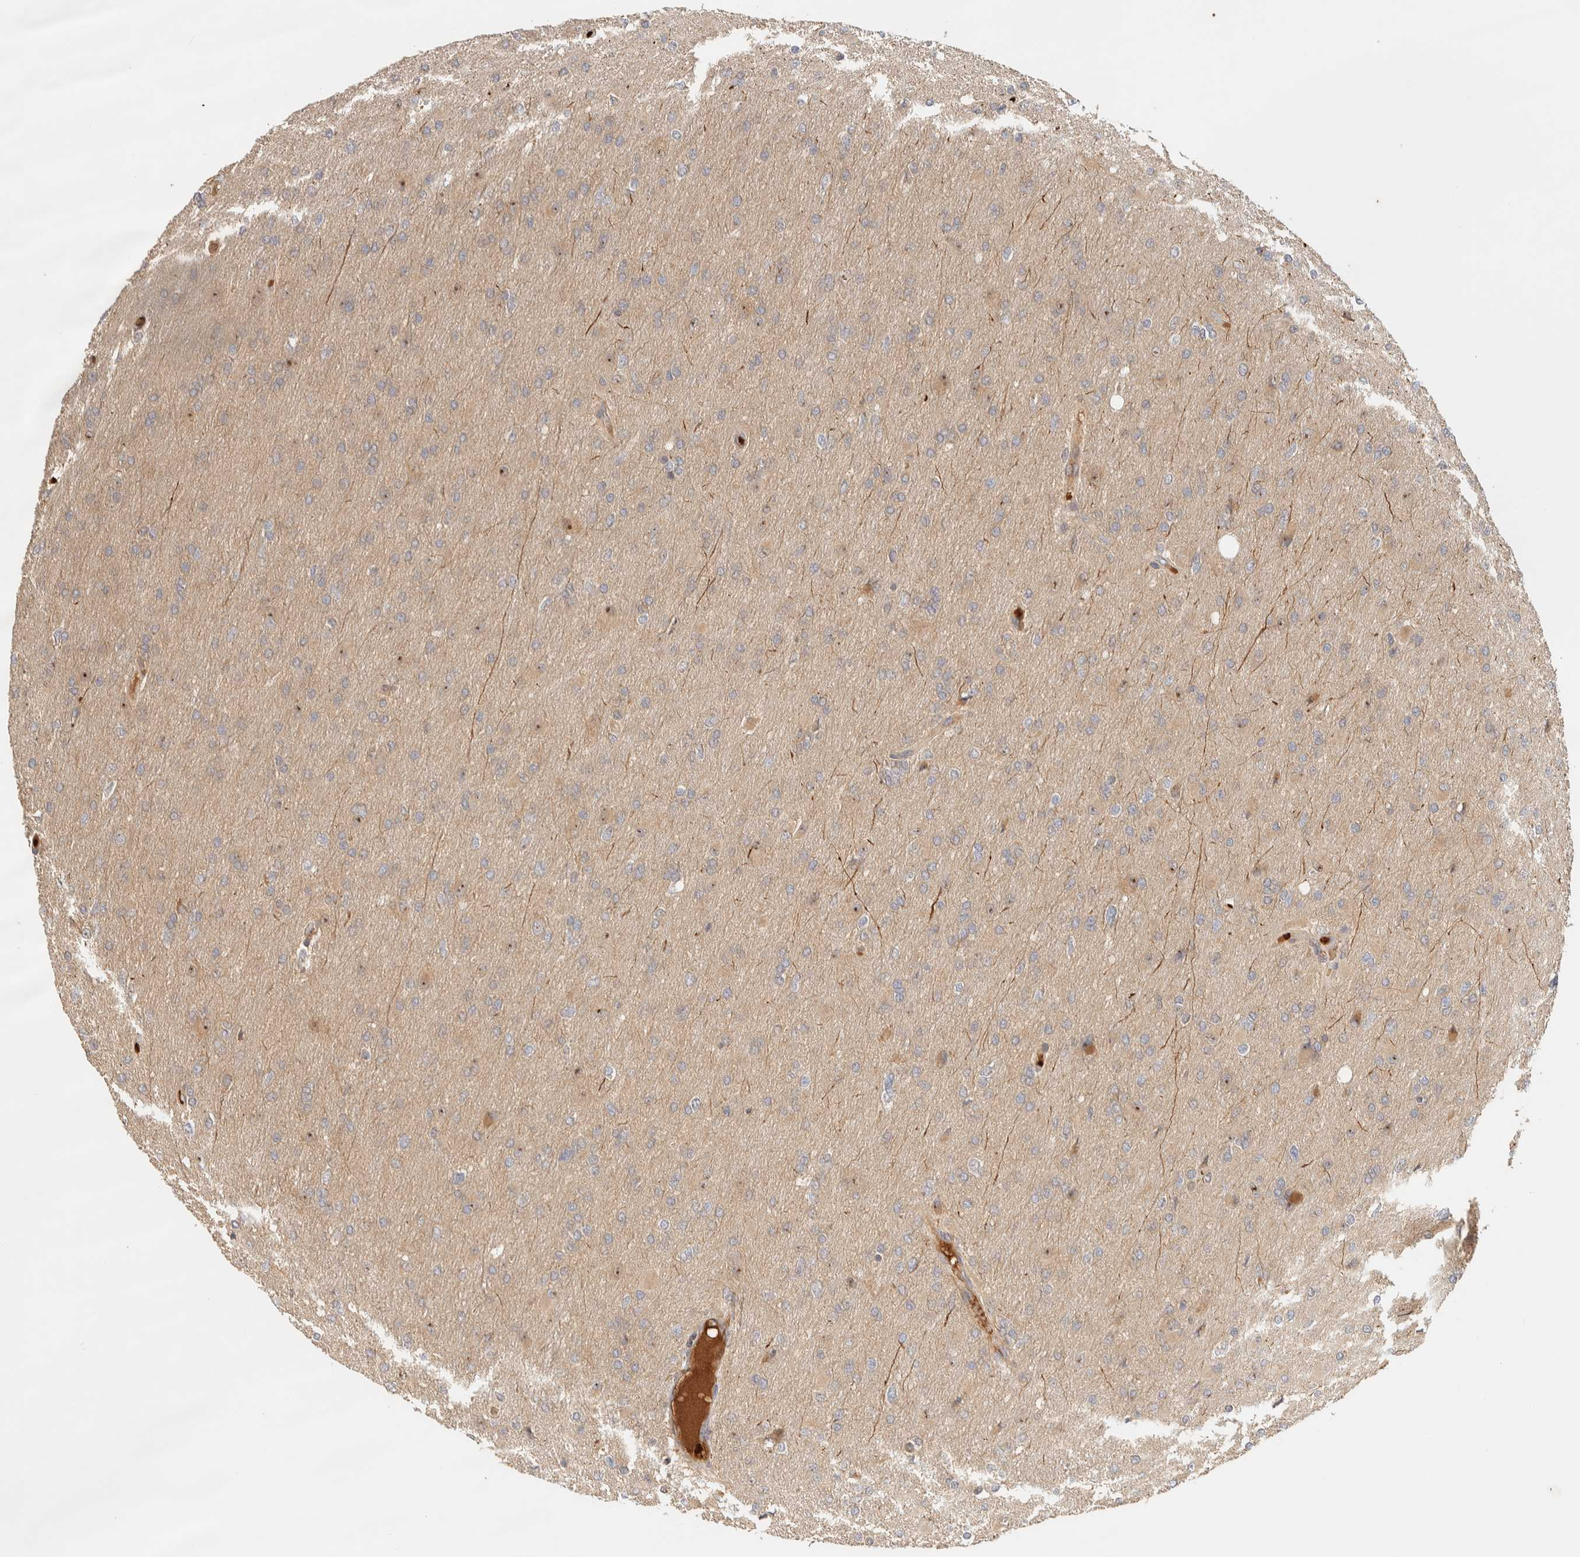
{"staining": {"intensity": "weak", "quantity": "<25%", "location": "cytoplasmic/membranous"}, "tissue": "glioma", "cell_type": "Tumor cells", "image_type": "cancer", "snomed": [{"axis": "morphology", "description": "Glioma, malignant, High grade"}, {"axis": "topography", "description": "Cerebral cortex"}], "caption": "An immunohistochemistry (IHC) micrograph of high-grade glioma (malignant) is shown. There is no staining in tumor cells of high-grade glioma (malignant).", "gene": "TTI2", "patient": {"sex": "female", "age": 36}}